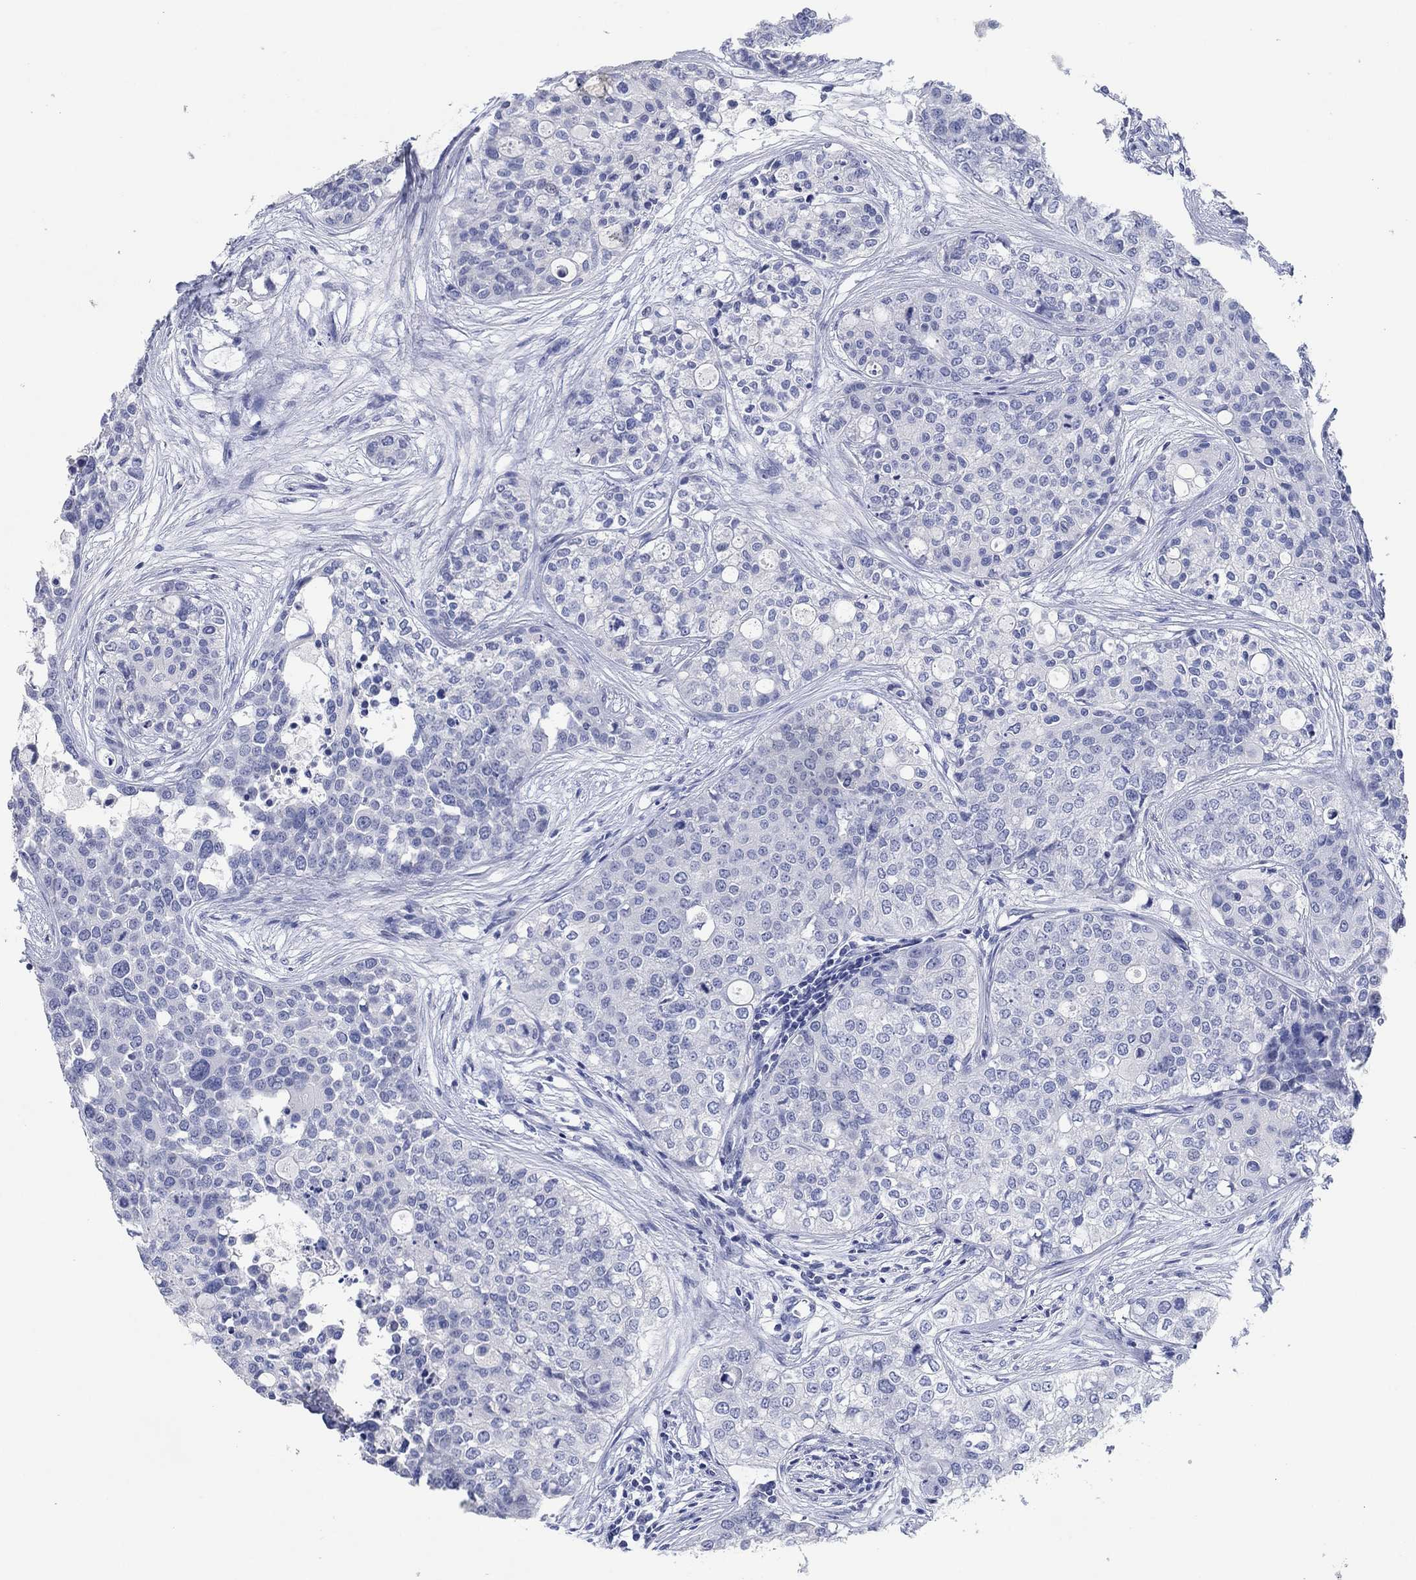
{"staining": {"intensity": "negative", "quantity": "none", "location": "none"}, "tissue": "carcinoid", "cell_type": "Tumor cells", "image_type": "cancer", "snomed": [{"axis": "morphology", "description": "Carcinoid, malignant, NOS"}, {"axis": "topography", "description": "Colon"}], "caption": "DAB (3,3'-diaminobenzidine) immunohistochemical staining of carcinoid exhibits no significant staining in tumor cells.", "gene": "POU5F1", "patient": {"sex": "male", "age": 81}}